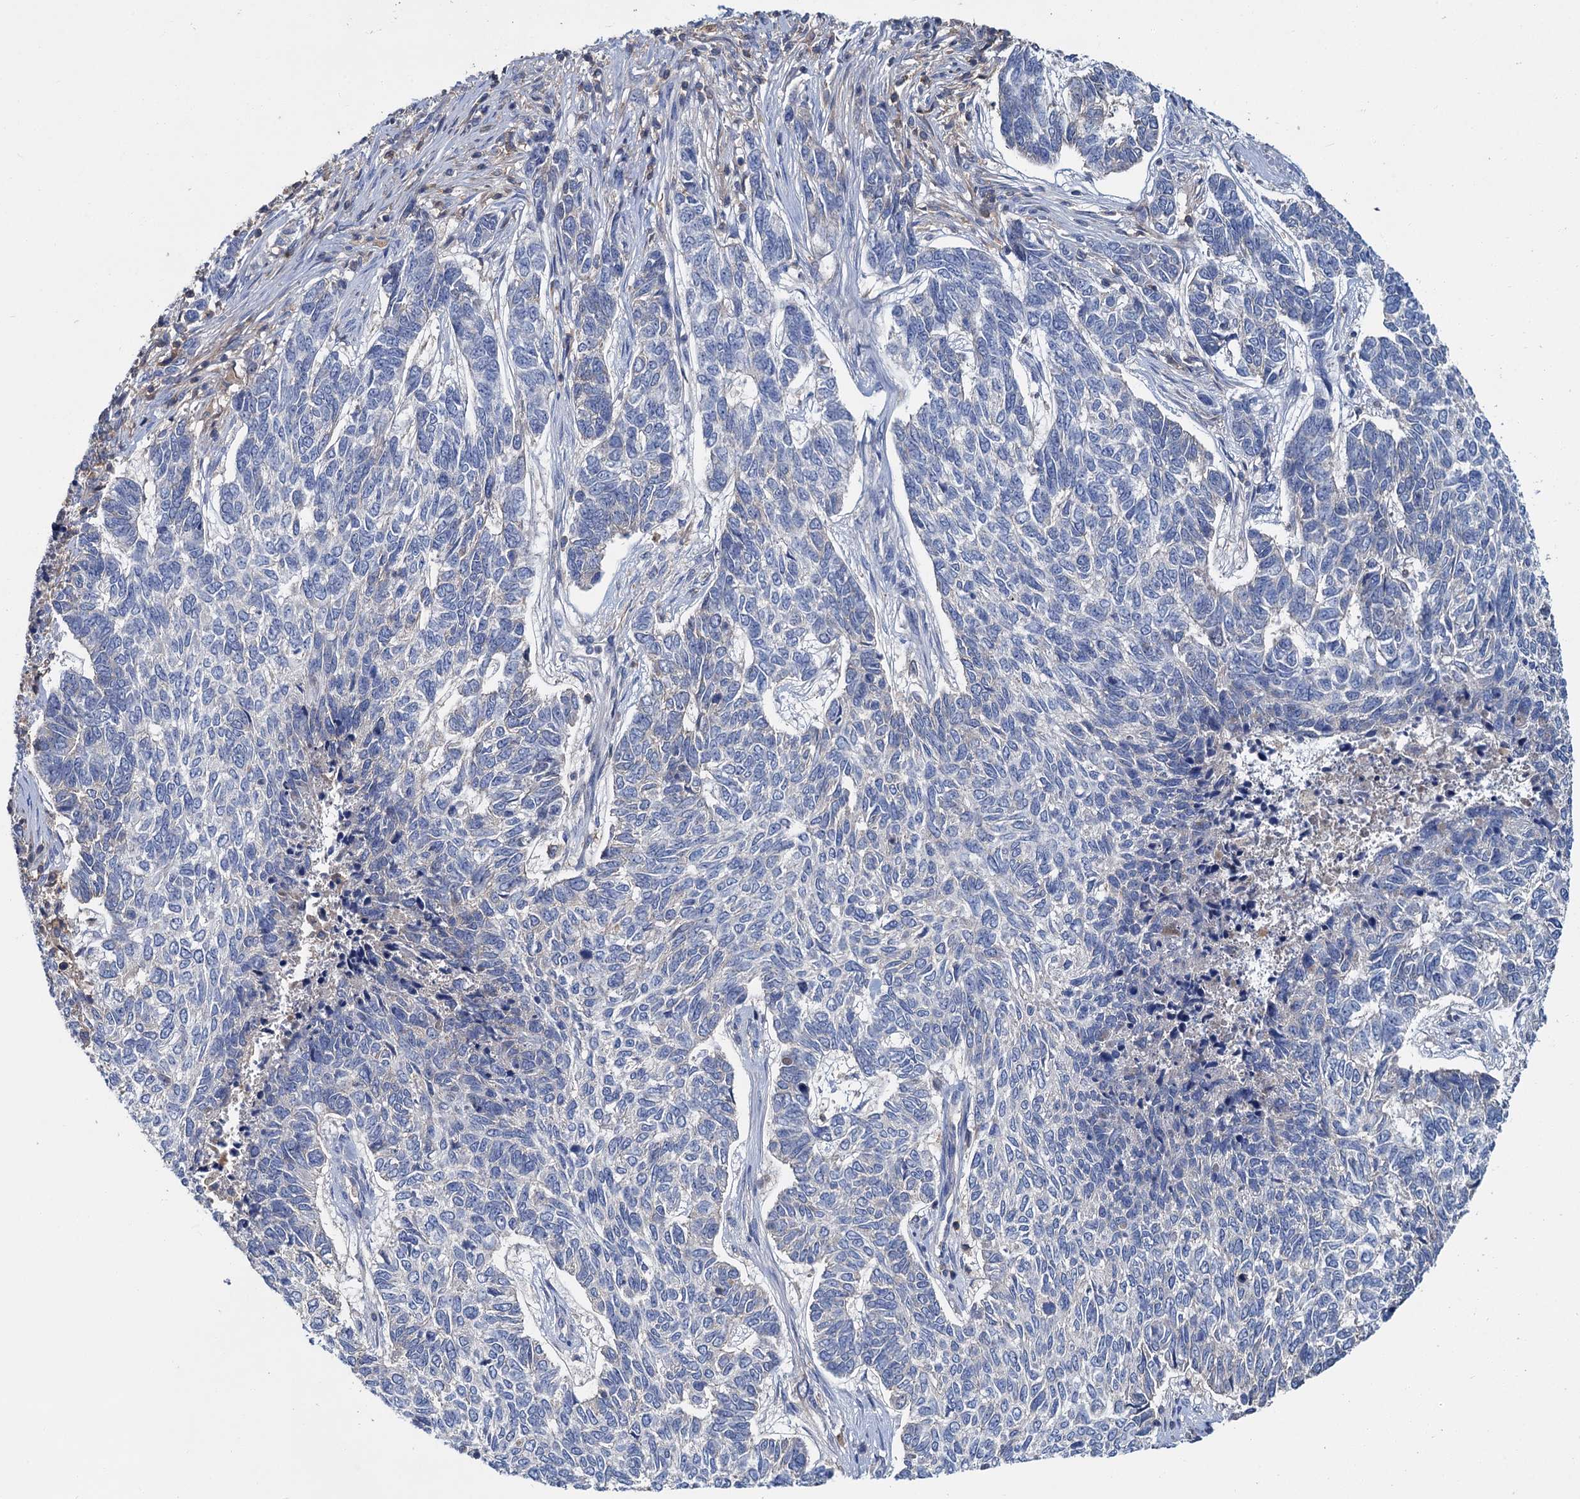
{"staining": {"intensity": "negative", "quantity": "none", "location": "none"}, "tissue": "skin cancer", "cell_type": "Tumor cells", "image_type": "cancer", "snomed": [{"axis": "morphology", "description": "Basal cell carcinoma"}, {"axis": "topography", "description": "Skin"}], "caption": "IHC of human skin basal cell carcinoma reveals no expression in tumor cells.", "gene": "FGFR2", "patient": {"sex": "female", "age": 65}}